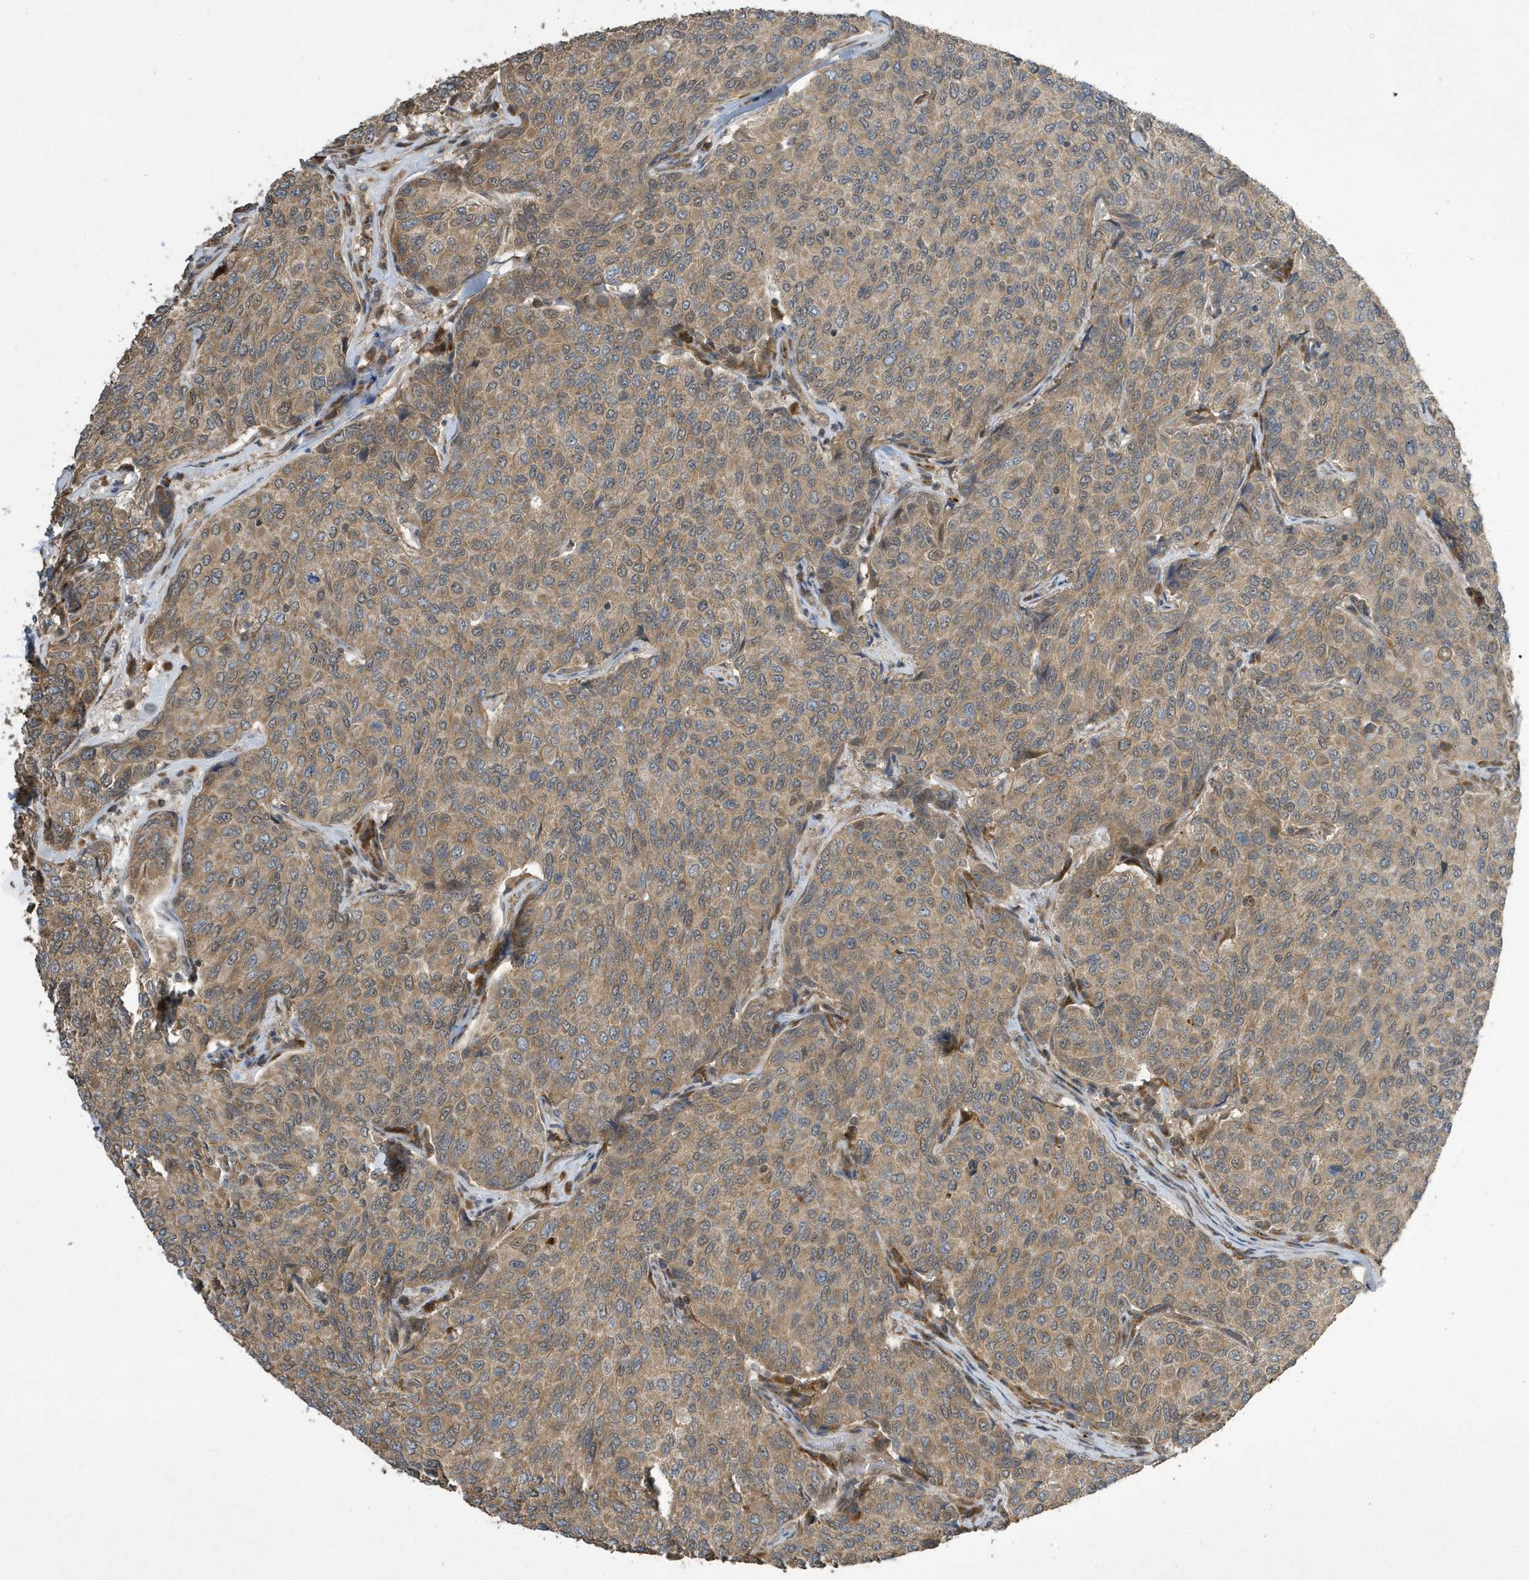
{"staining": {"intensity": "weak", "quantity": ">75%", "location": "cytoplasmic/membranous"}, "tissue": "breast cancer", "cell_type": "Tumor cells", "image_type": "cancer", "snomed": [{"axis": "morphology", "description": "Duct carcinoma"}, {"axis": "topography", "description": "Breast"}], "caption": "Intraductal carcinoma (breast) was stained to show a protein in brown. There is low levels of weak cytoplasmic/membranous staining in about >75% of tumor cells.", "gene": "NCOA7", "patient": {"sex": "female", "age": 55}}